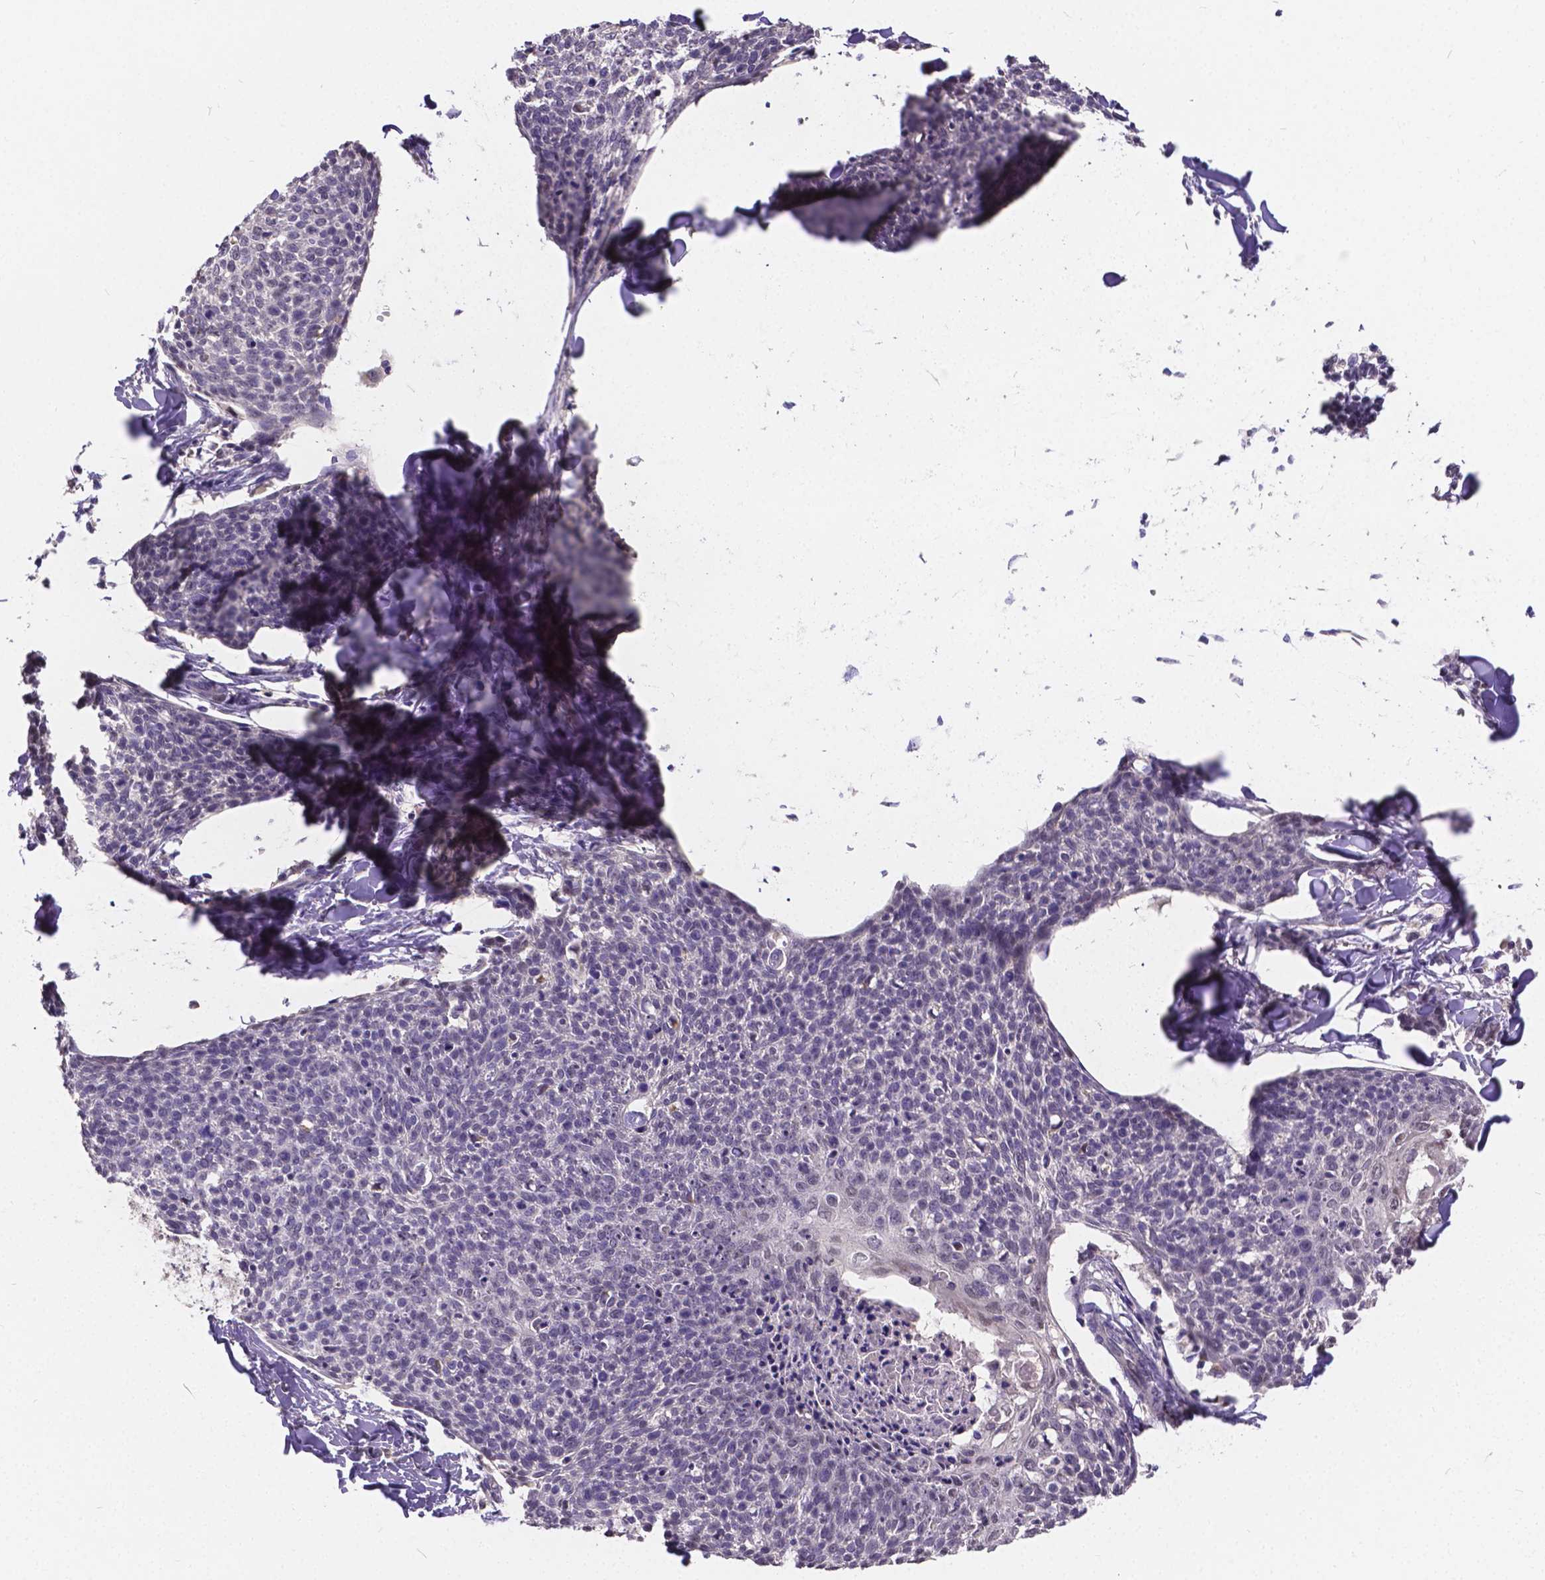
{"staining": {"intensity": "negative", "quantity": "none", "location": "none"}, "tissue": "skin cancer", "cell_type": "Tumor cells", "image_type": "cancer", "snomed": [{"axis": "morphology", "description": "Squamous cell carcinoma, NOS"}, {"axis": "topography", "description": "Skin"}, {"axis": "topography", "description": "Vulva"}], "caption": "Tumor cells show no significant positivity in skin cancer (squamous cell carcinoma).", "gene": "CTNNA2", "patient": {"sex": "female", "age": 75}}